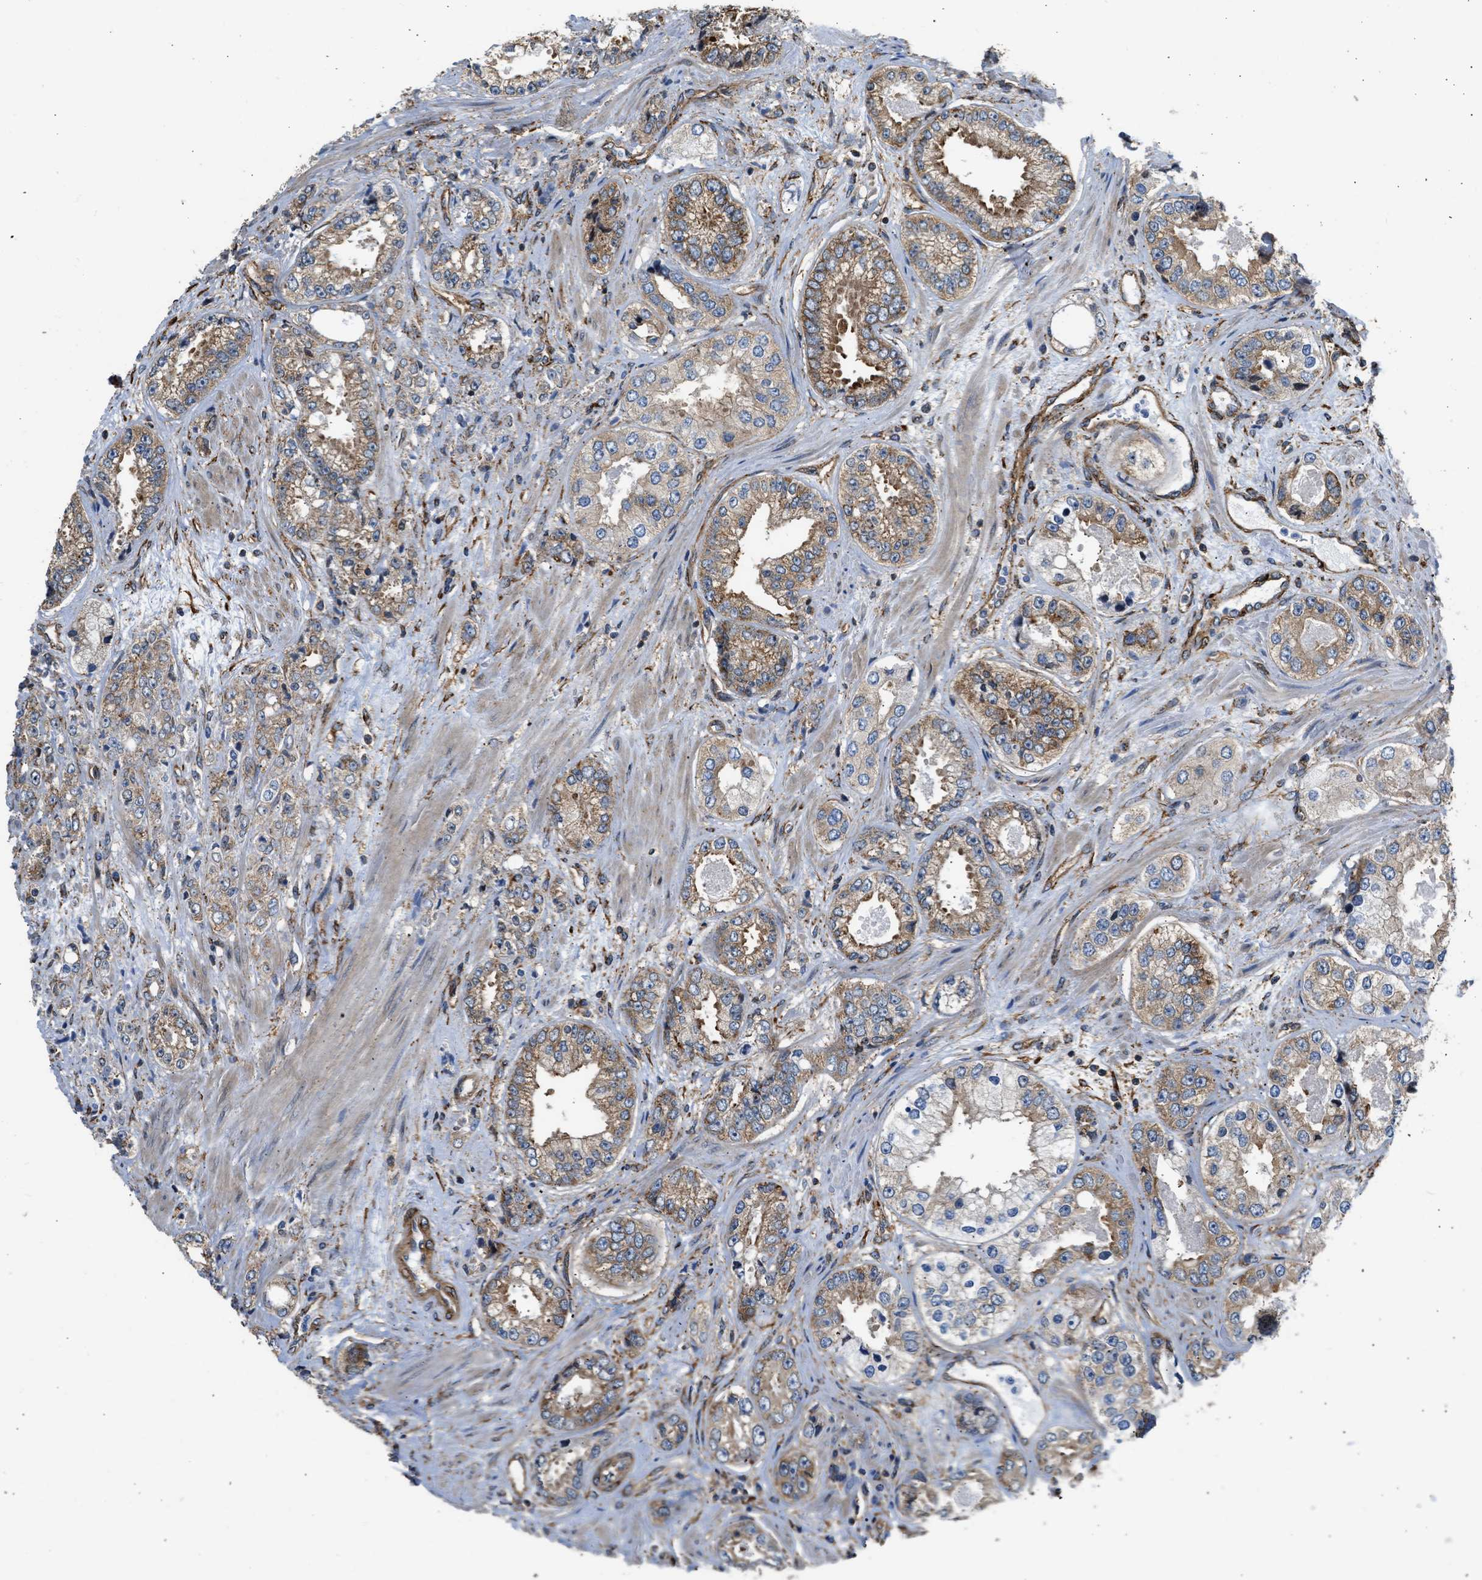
{"staining": {"intensity": "moderate", "quantity": "25%-75%", "location": "cytoplasmic/membranous"}, "tissue": "prostate cancer", "cell_type": "Tumor cells", "image_type": "cancer", "snomed": [{"axis": "morphology", "description": "Adenocarcinoma, High grade"}, {"axis": "topography", "description": "Prostate"}], "caption": "A micrograph of human high-grade adenocarcinoma (prostate) stained for a protein shows moderate cytoplasmic/membranous brown staining in tumor cells.", "gene": "SEPTIN2", "patient": {"sex": "male", "age": 61}}